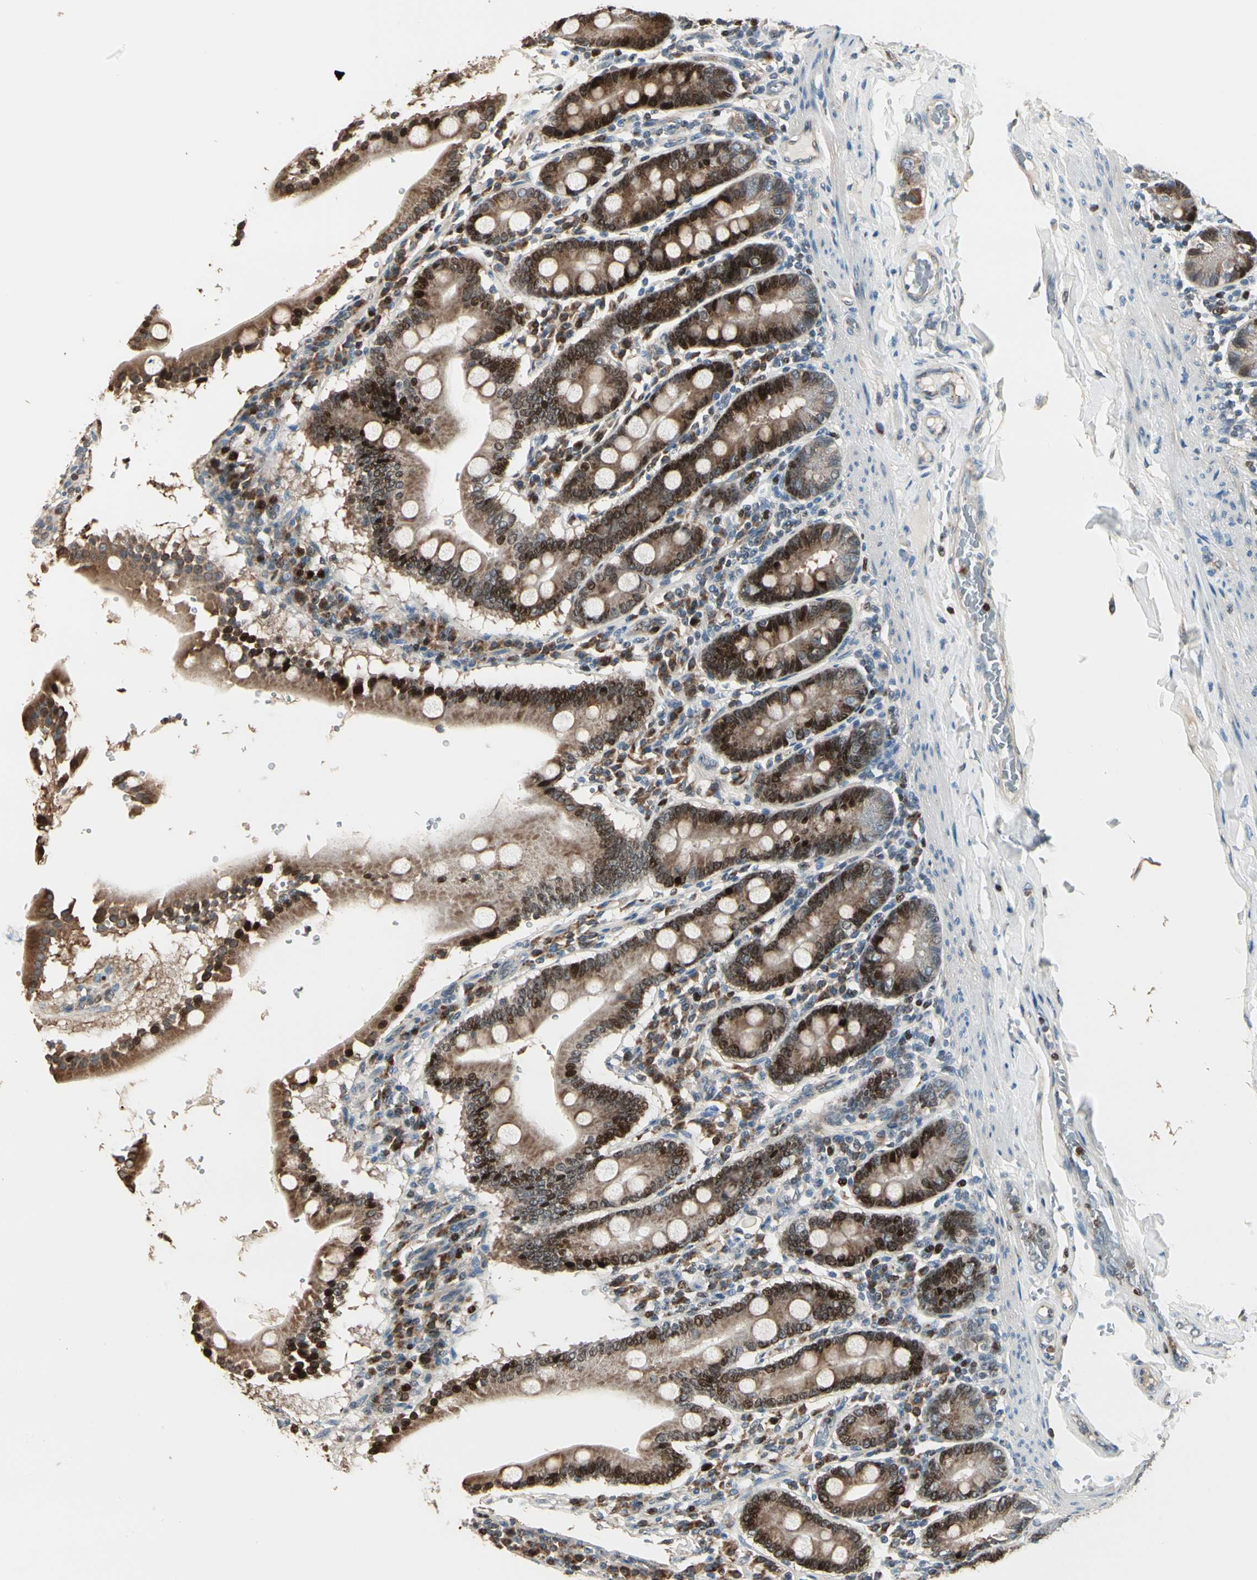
{"staining": {"intensity": "strong", "quantity": ">75%", "location": "cytoplasmic/membranous,nuclear"}, "tissue": "duodenum", "cell_type": "Glandular cells", "image_type": "normal", "snomed": [{"axis": "morphology", "description": "Normal tissue, NOS"}, {"axis": "topography", "description": "Duodenum"}], "caption": "Strong cytoplasmic/membranous,nuclear protein staining is present in approximately >75% of glandular cells in duodenum. The staining was performed using DAB (3,3'-diaminobenzidine) to visualize the protein expression in brown, while the nuclei were stained in blue with hematoxylin (Magnification: 20x).", "gene": "IP6K2", "patient": {"sex": "male", "age": 50}}